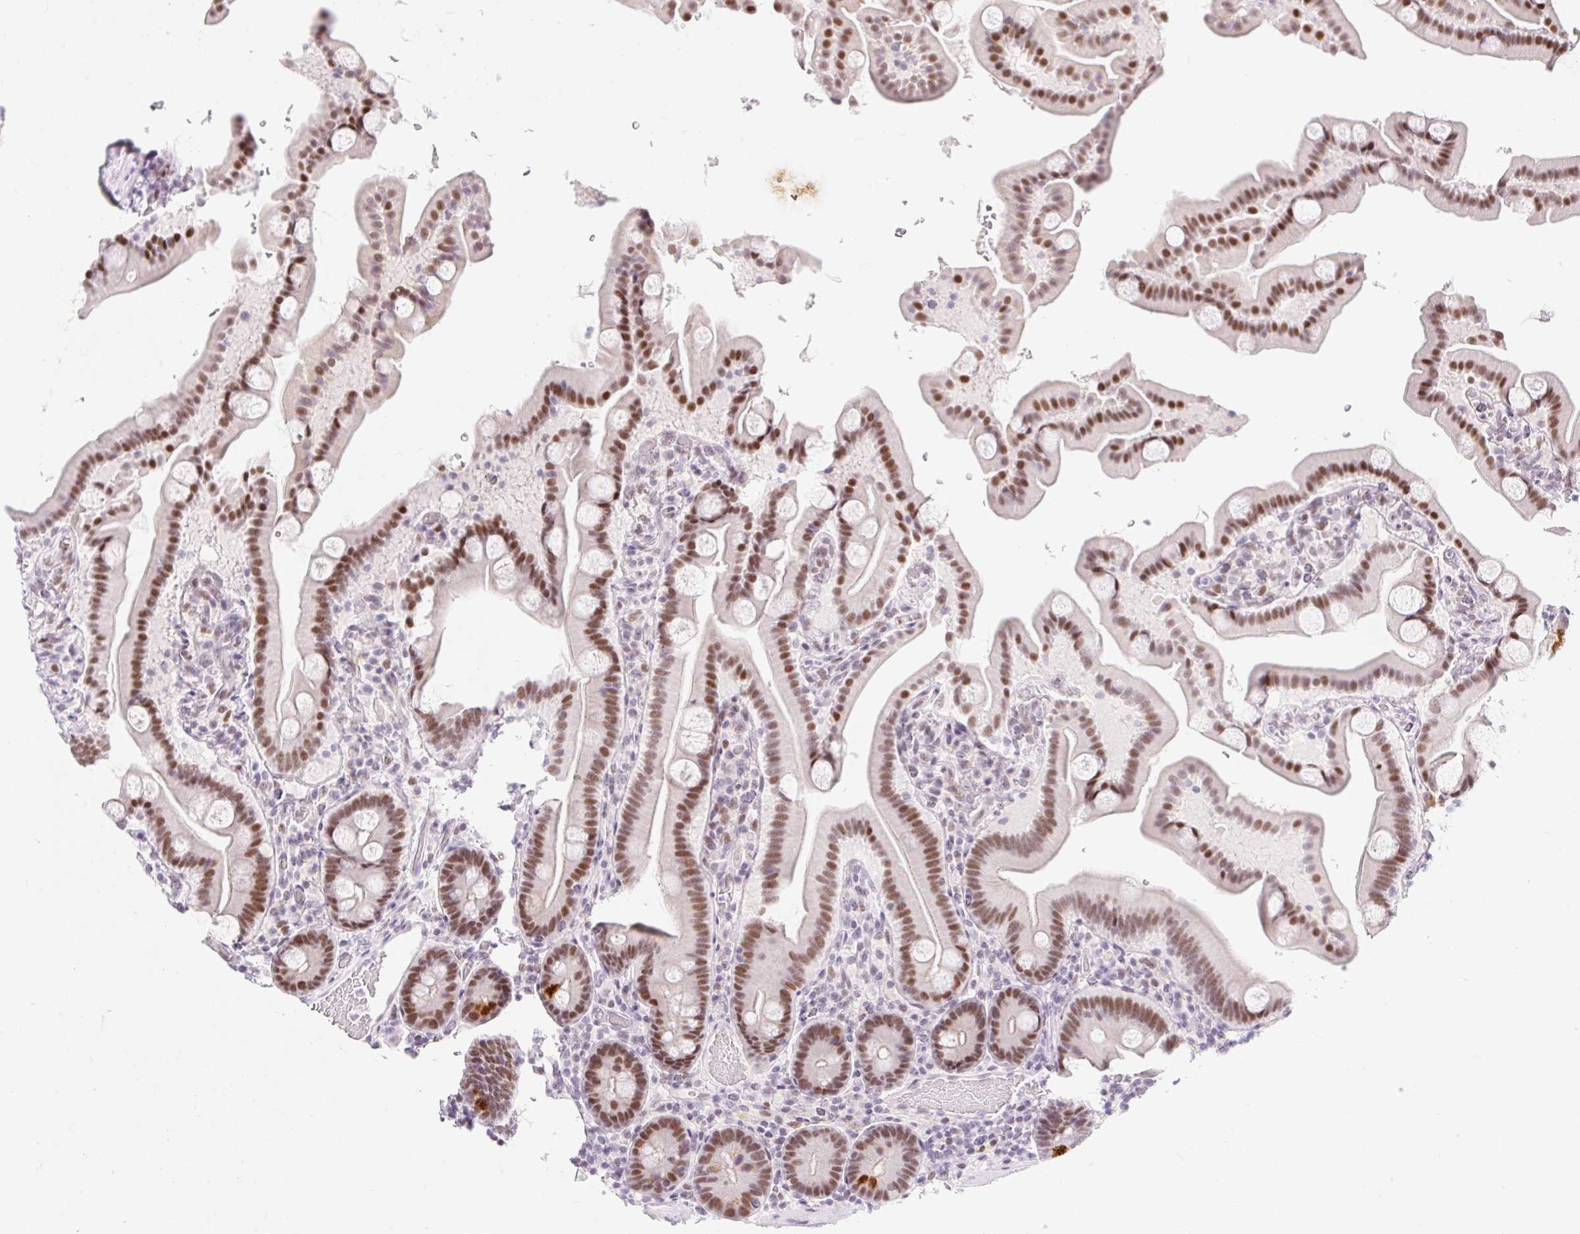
{"staining": {"intensity": "moderate", "quantity": ">75%", "location": "cytoplasmic/membranous,nuclear"}, "tissue": "duodenum", "cell_type": "Glandular cells", "image_type": "normal", "snomed": [{"axis": "morphology", "description": "Normal tissue, NOS"}, {"axis": "topography", "description": "Duodenum"}], "caption": "Glandular cells reveal moderate cytoplasmic/membranous,nuclear positivity in about >75% of cells in unremarkable duodenum. (DAB (3,3'-diaminobenzidine) IHC with brightfield microscopy, high magnification).", "gene": "H2BW1", "patient": {"sex": "male", "age": 55}}